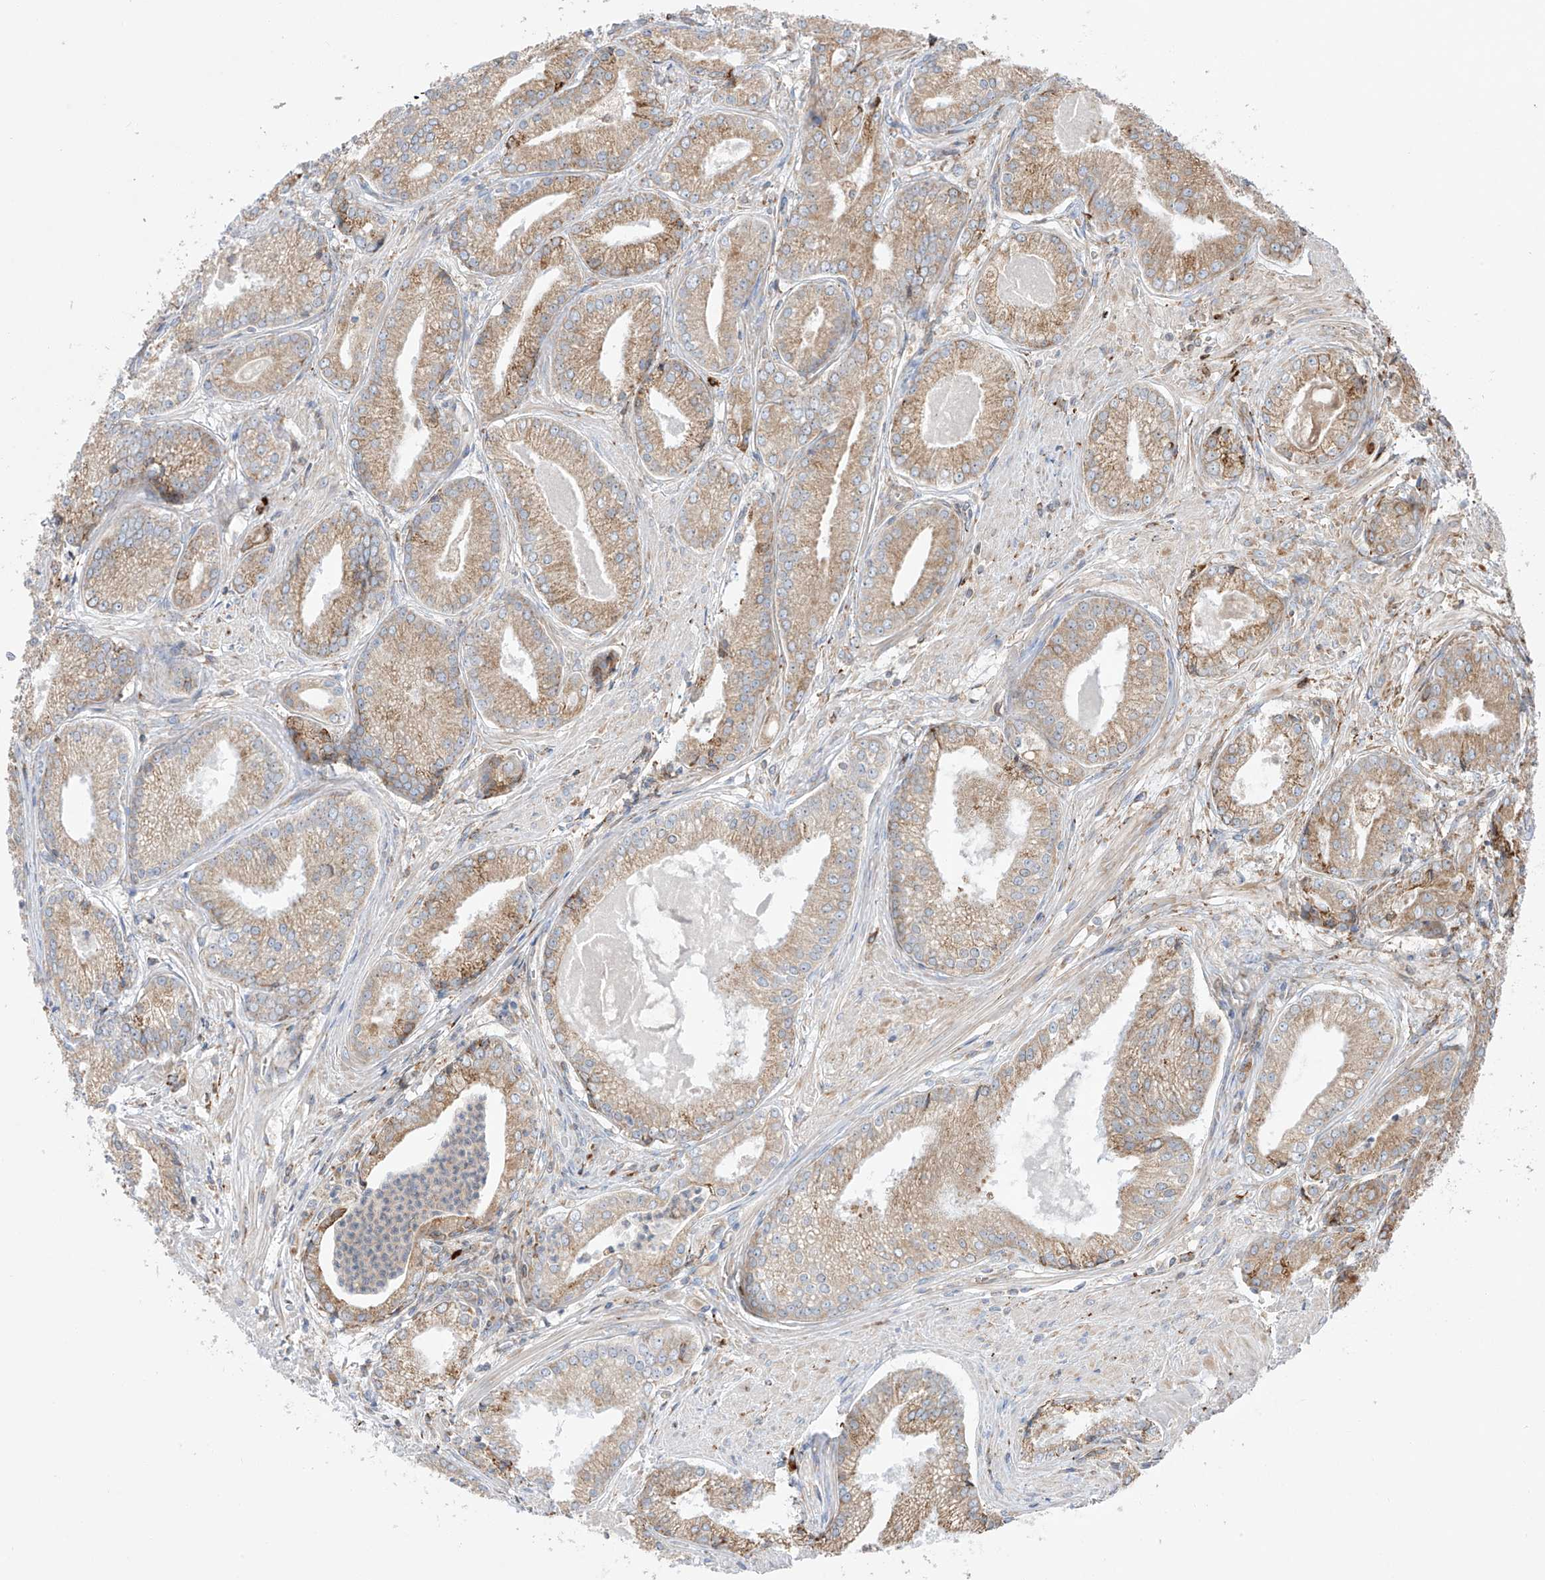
{"staining": {"intensity": "moderate", "quantity": "25%-75%", "location": "cytoplasmic/membranous"}, "tissue": "prostate cancer", "cell_type": "Tumor cells", "image_type": "cancer", "snomed": [{"axis": "morphology", "description": "Adenocarcinoma, Low grade"}, {"axis": "topography", "description": "Prostate"}], "caption": "This photomicrograph shows prostate cancer (low-grade adenocarcinoma) stained with immunohistochemistry to label a protein in brown. The cytoplasmic/membranous of tumor cells show moderate positivity for the protein. Nuclei are counter-stained blue.", "gene": "MX1", "patient": {"sex": "male", "age": 54}}